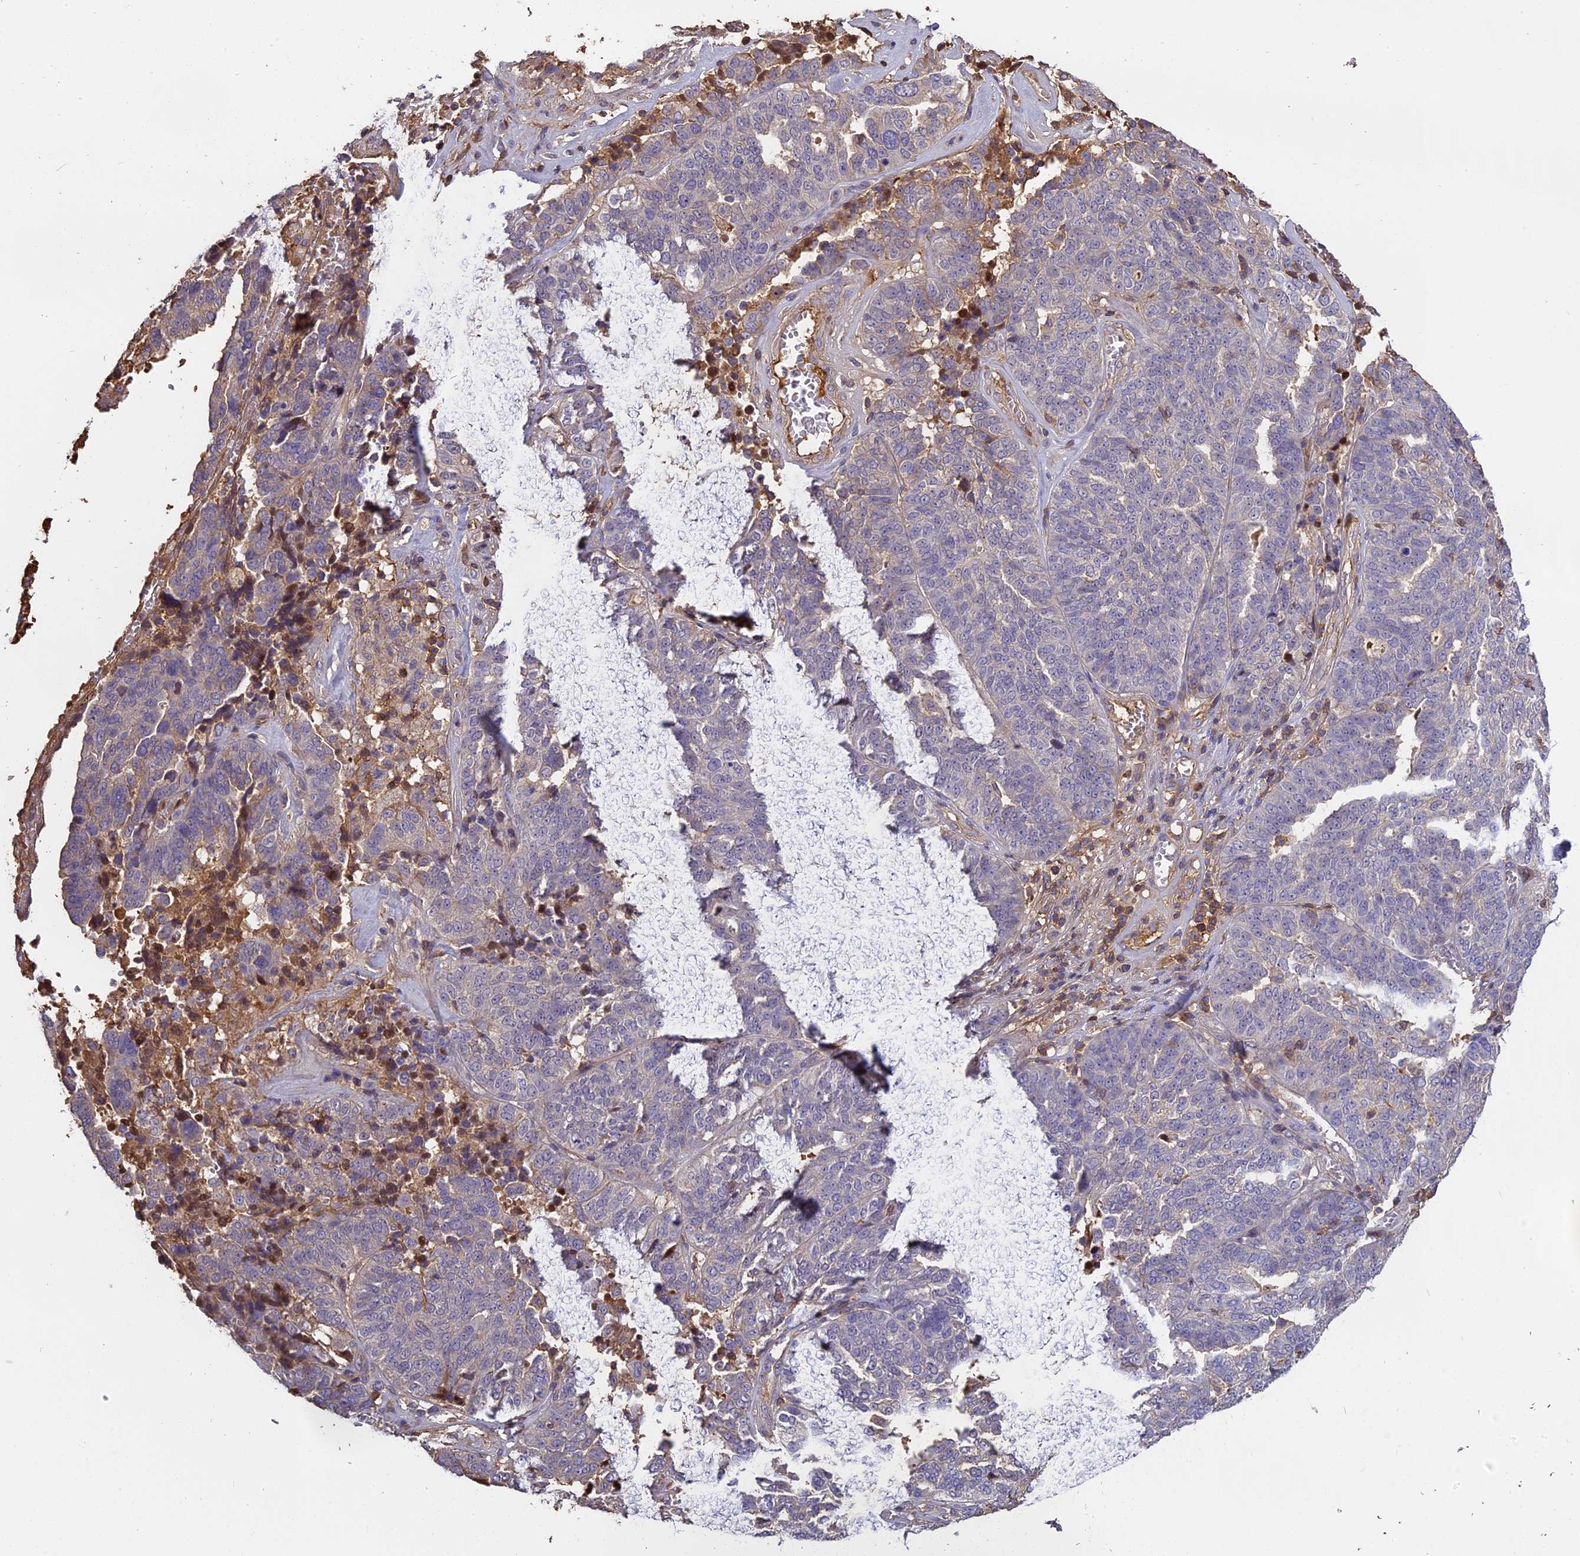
{"staining": {"intensity": "negative", "quantity": "none", "location": "none"}, "tissue": "ovarian cancer", "cell_type": "Tumor cells", "image_type": "cancer", "snomed": [{"axis": "morphology", "description": "Cystadenocarcinoma, serous, NOS"}, {"axis": "topography", "description": "Ovary"}], "caption": "Immunohistochemistry of human ovarian cancer (serous cystadenocarcinoma) displays no expression in tumor cells. (DAB immunohistochemistry visualized using brightfield microscopy, high magnification).", "gene": "CFAP119", "patient": {"sex": "female", "age": 59}}